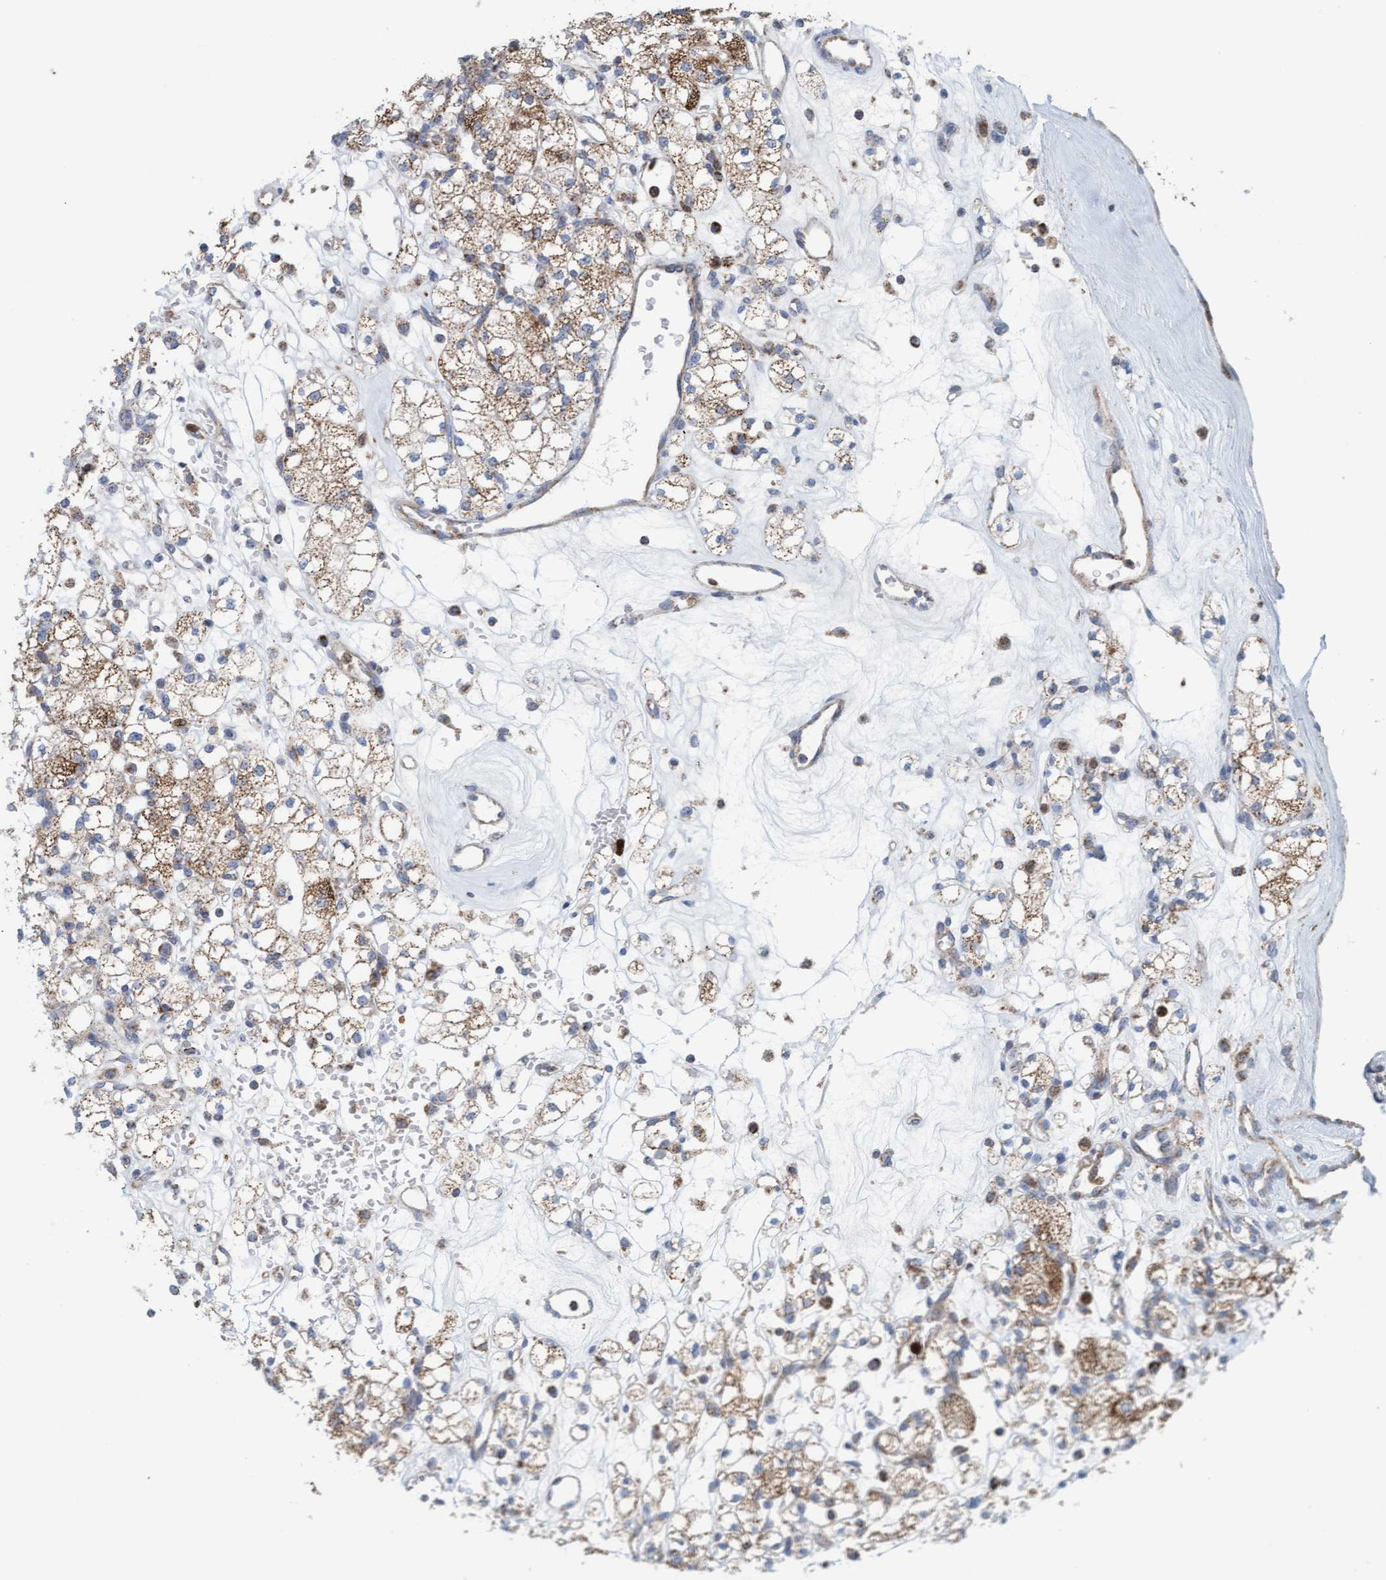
{"staining": {"intensity": "moderate", "quantity": ">75%", "location": "cytoplasmic/membranous"}, "tissue": "renal cancer", "cell_type": "Tumor cells", "image_type": "cancer", "snomed": [{"axis": "morphology", "description": "Adenocarcinoma, NOS"}, {"axis": "topography", "description": "Kidney"}], "caption": "Immunohistochemical staining of human renal cancer shows moderate cytoplasmic/membranous protein positivity in approximately >75% of tumor cells.", "gene": "B9D1", "patient": {"sex": "male", "age": 77}}